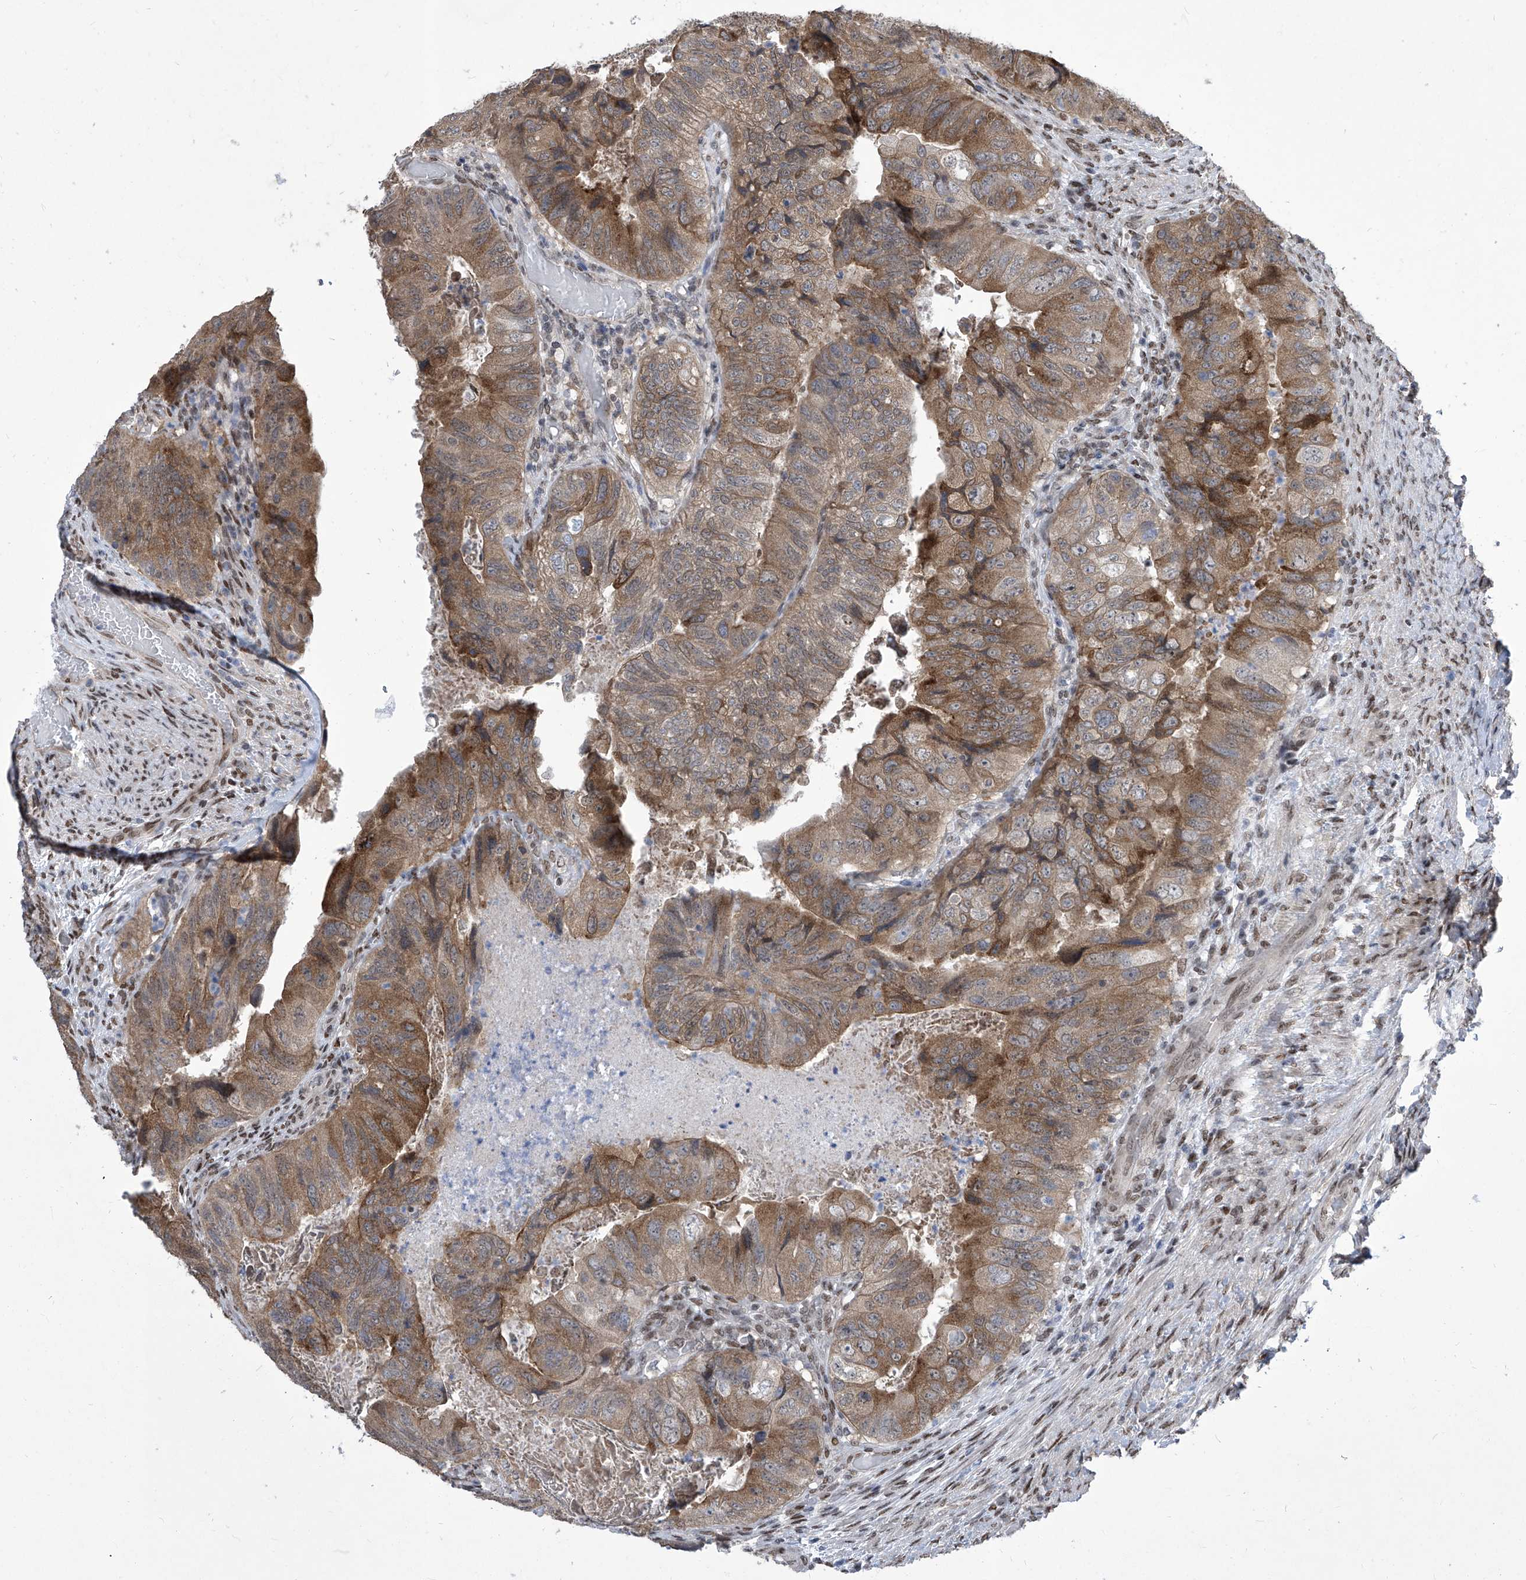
{"staining": {"intensity": "moderate", "quantity": ">75%", "location": "cytoplasmic/membranous"}, "tissue": "colorectal cancer", "cell_type": "Tumor cells", "image_type": "cancer", "snomed": [{"axis": "morphology", "description": "Adenocarcinoma, NOS"}, {"axis": "topography", "description": "Rectum"}], "caption": "This is an image of IHC staining of colorectal adenocarcinoma, which shows moderate positivity in the cytoplasmic/membranous of tumor cells.", "gene": "CETN2", "patient": {"sex": "male", "age": 63}}